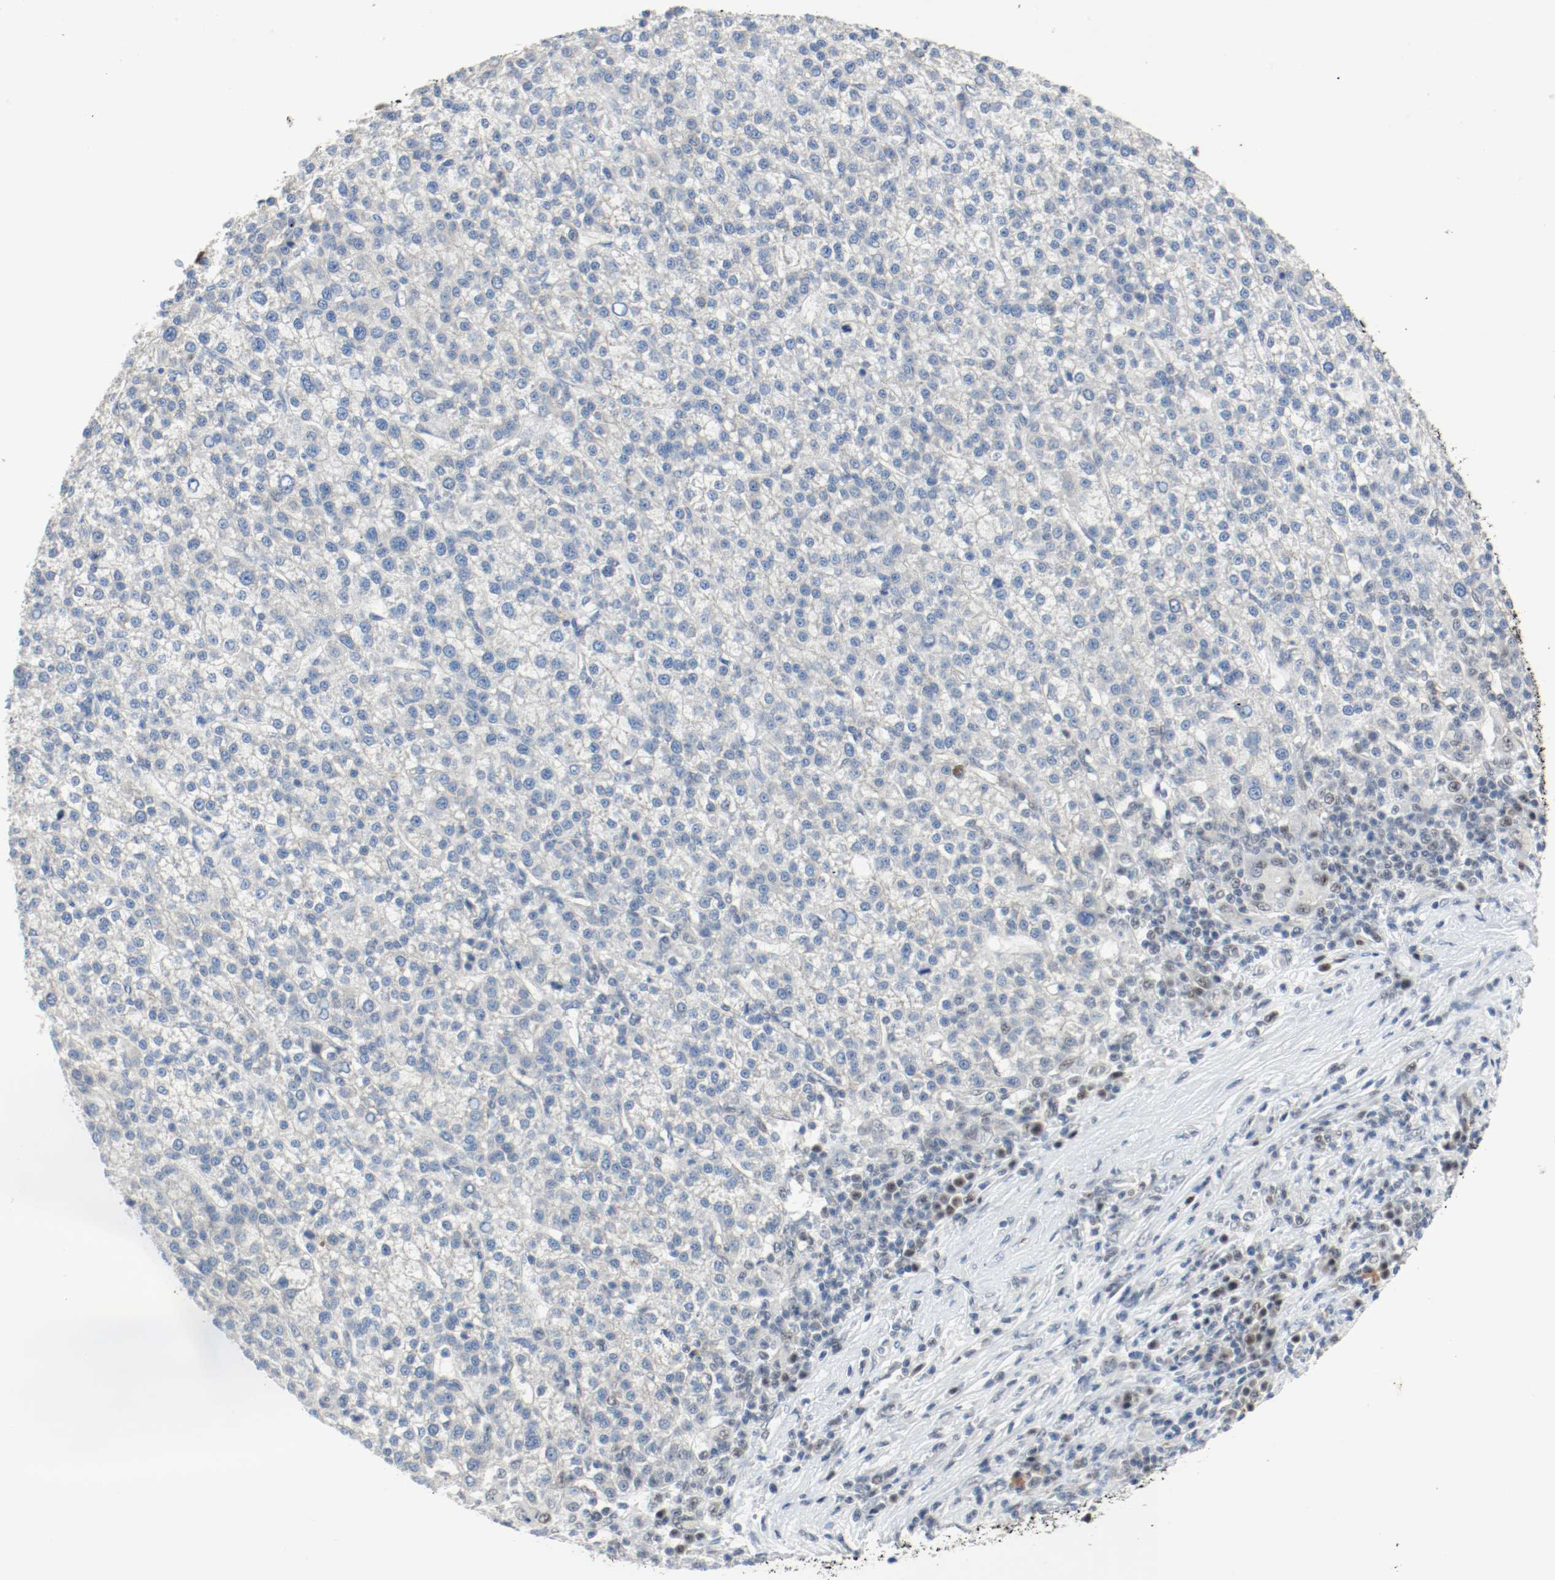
{"staining": {"intensity": "negative", "quantity": "none", "location": "none"}, "tissue": "liver cancer", "cell_type": "Tumor cells", "image_type": "cancer", "snomed": [{"axis": "morphology", "description": "Carcinoma, Hepatocellular, NOS"}, {"axis": "topography", "description": "Liver"}], "caption": "This is a histopathology image of IHC staining of liver cancer, which shows no expression in tumor cells.", "gene": "ASH1L", "patient": {"sex": "female", "age": 58}}